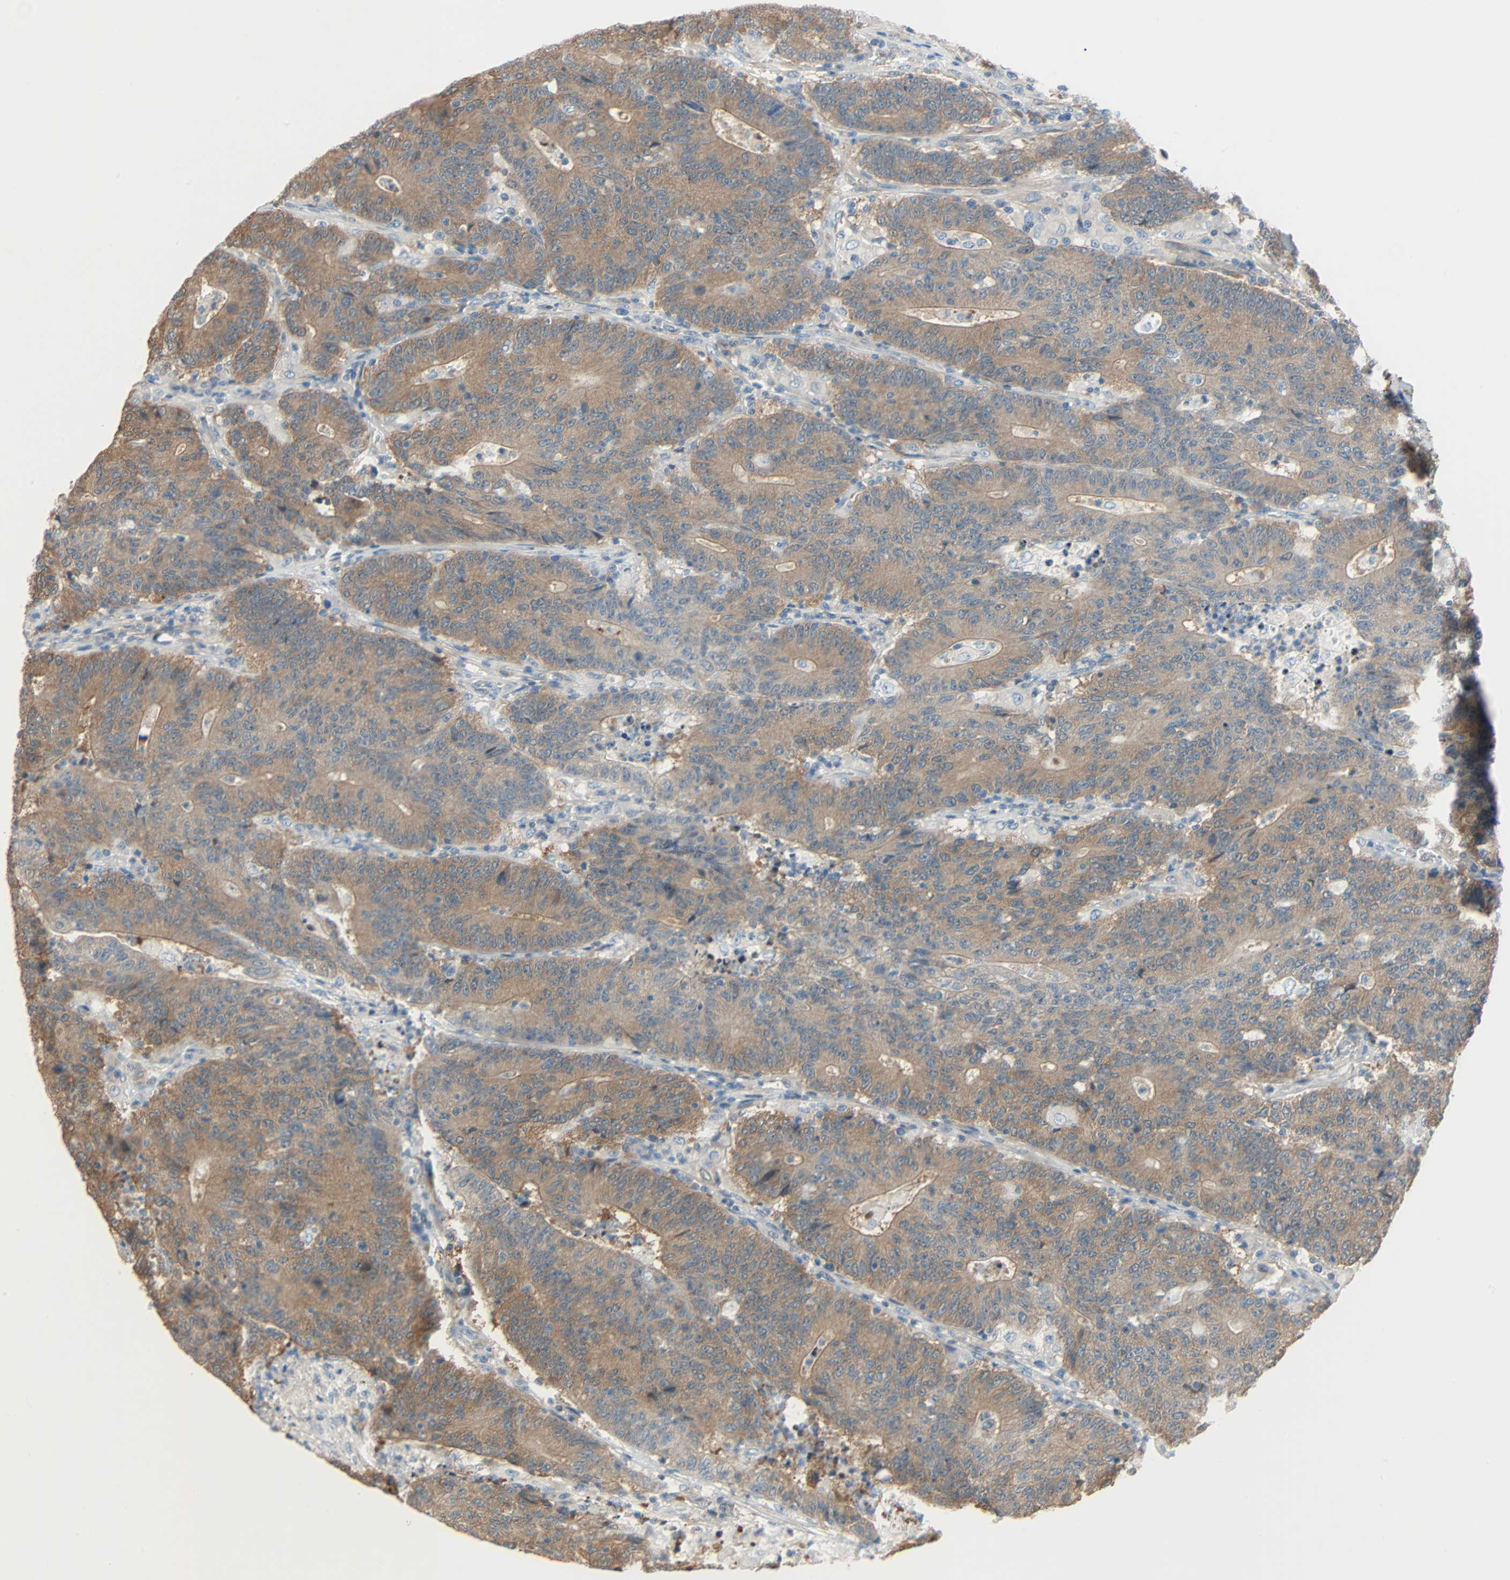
{"staining": {"intensity": "moderate", "quantity": ">75%", "location": "cytoplasmic/membranous"}, "tissue": "colorectal cancer", "cell_type": "Tumor cells", "image_type": "cancer", "snomed": [{"axis": "morphology", "description": "Normal tissue, NOS"}, {"axis": "morphology", "description": "Adenocarcinoma, NOS"}, {"axis": "topography", "description": "Colon"}], "caption": "IHC (DAB) staining of human colorectal cancer displays moderate cytoplasmic/membranous protein positivity in about >75% of tumor cells. (DAB = brown stain, brightfield microscopy at high magnification).", "gene": "TNFRSF12A", "patient": {"sex": "female", "age": 75}}